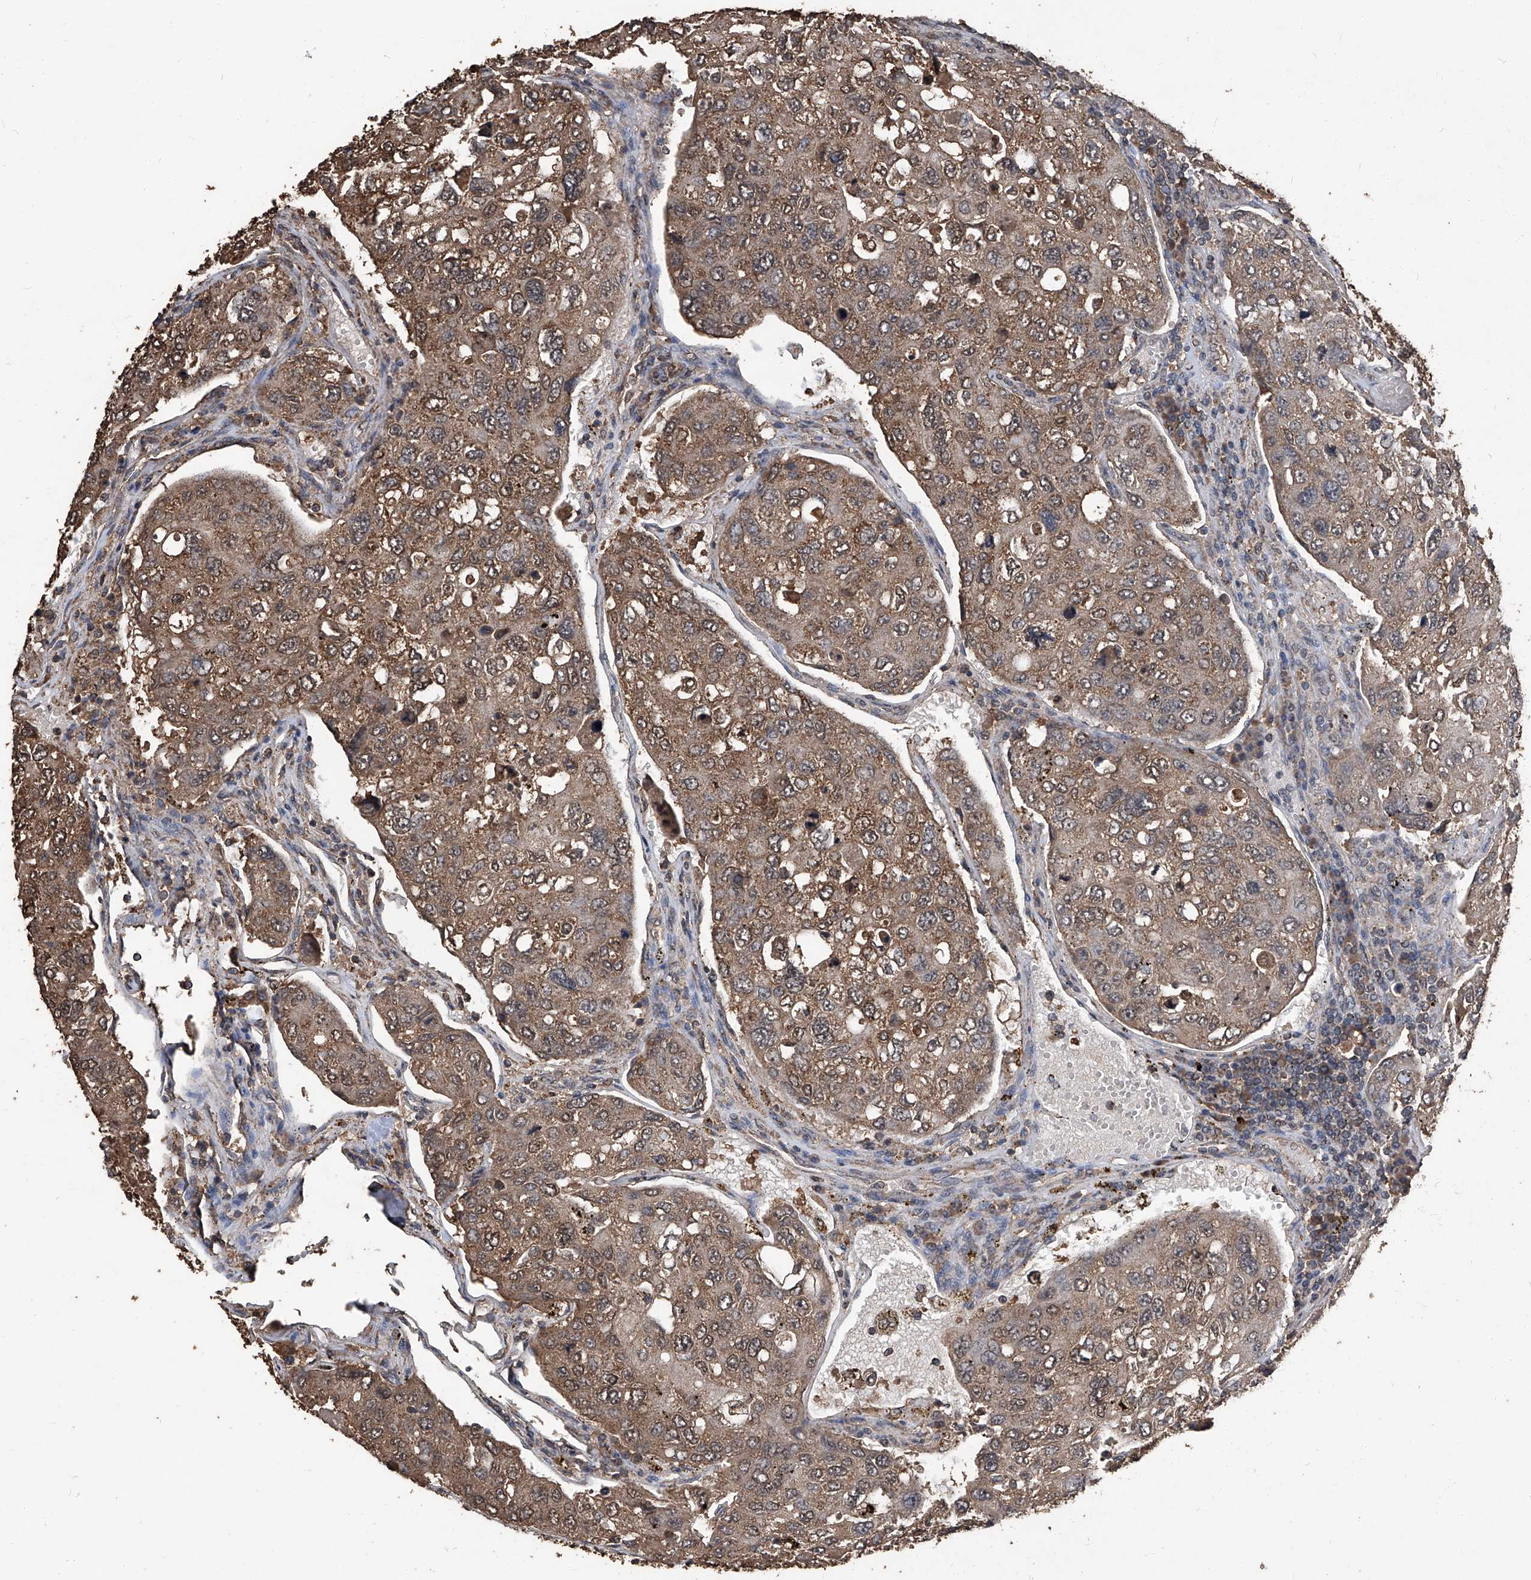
{"staining": {"intensity": "moderate", "quantity": ">75%", "location": "cytoplasmic/membranous"}, "tissue": "urothelial cancer", "cell_type": "Tumor cells", "image_type": "cancer", "snomed": [{"axis": "morphology", "description": "Urothelial carcinoma, High grade"}, {"axis": "topography", "description": "Lymph node"}, {"axis": "topography", "description": "Urinary bladder"}], "caption": "Protein expression analysis of human urothelial cancer reveals moderate cytoplasmic/membranous positivity in about >75% of tumor cells.", "gene": "STARD7", "patient": {"sex": "male", "age": 51}}